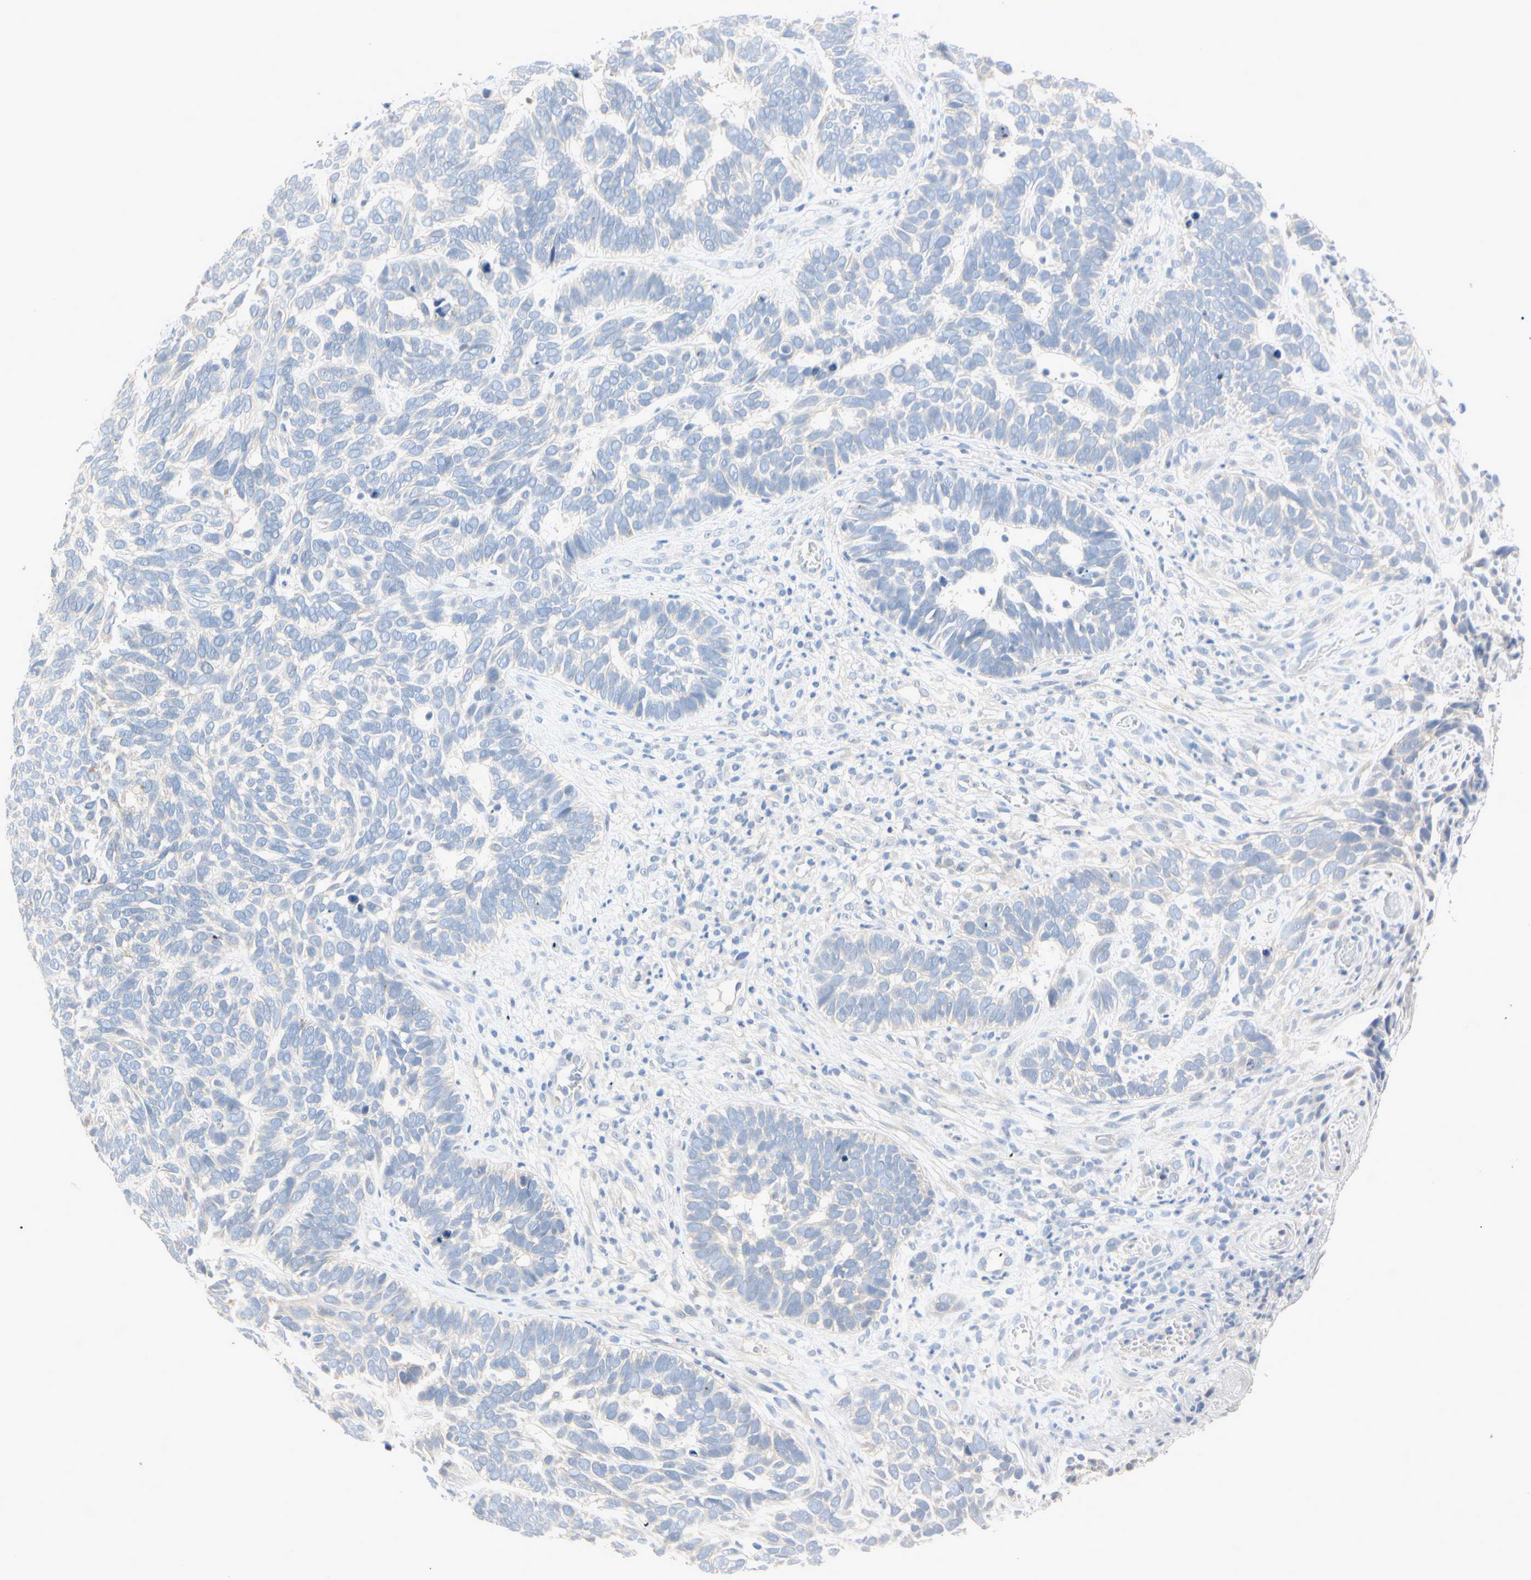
{"staining": {"intensity": "negative", "quantity": "none", "location": "none"}, "tissue": "skin cancer", "cell_type": "Tumor cells", "image_type": "cancer", "snomed": [{"axis": "morphology", "description": "Basal cell carcinoma"}, {"axis": "topography", "description": "Skin"}], "caption": "This is a micrograph of immunohistochemistry staining of skin cancer, which shows no staining in tumor cells.", "gene": "MARK1", "patient": {"sex": "male", "age": 87}}